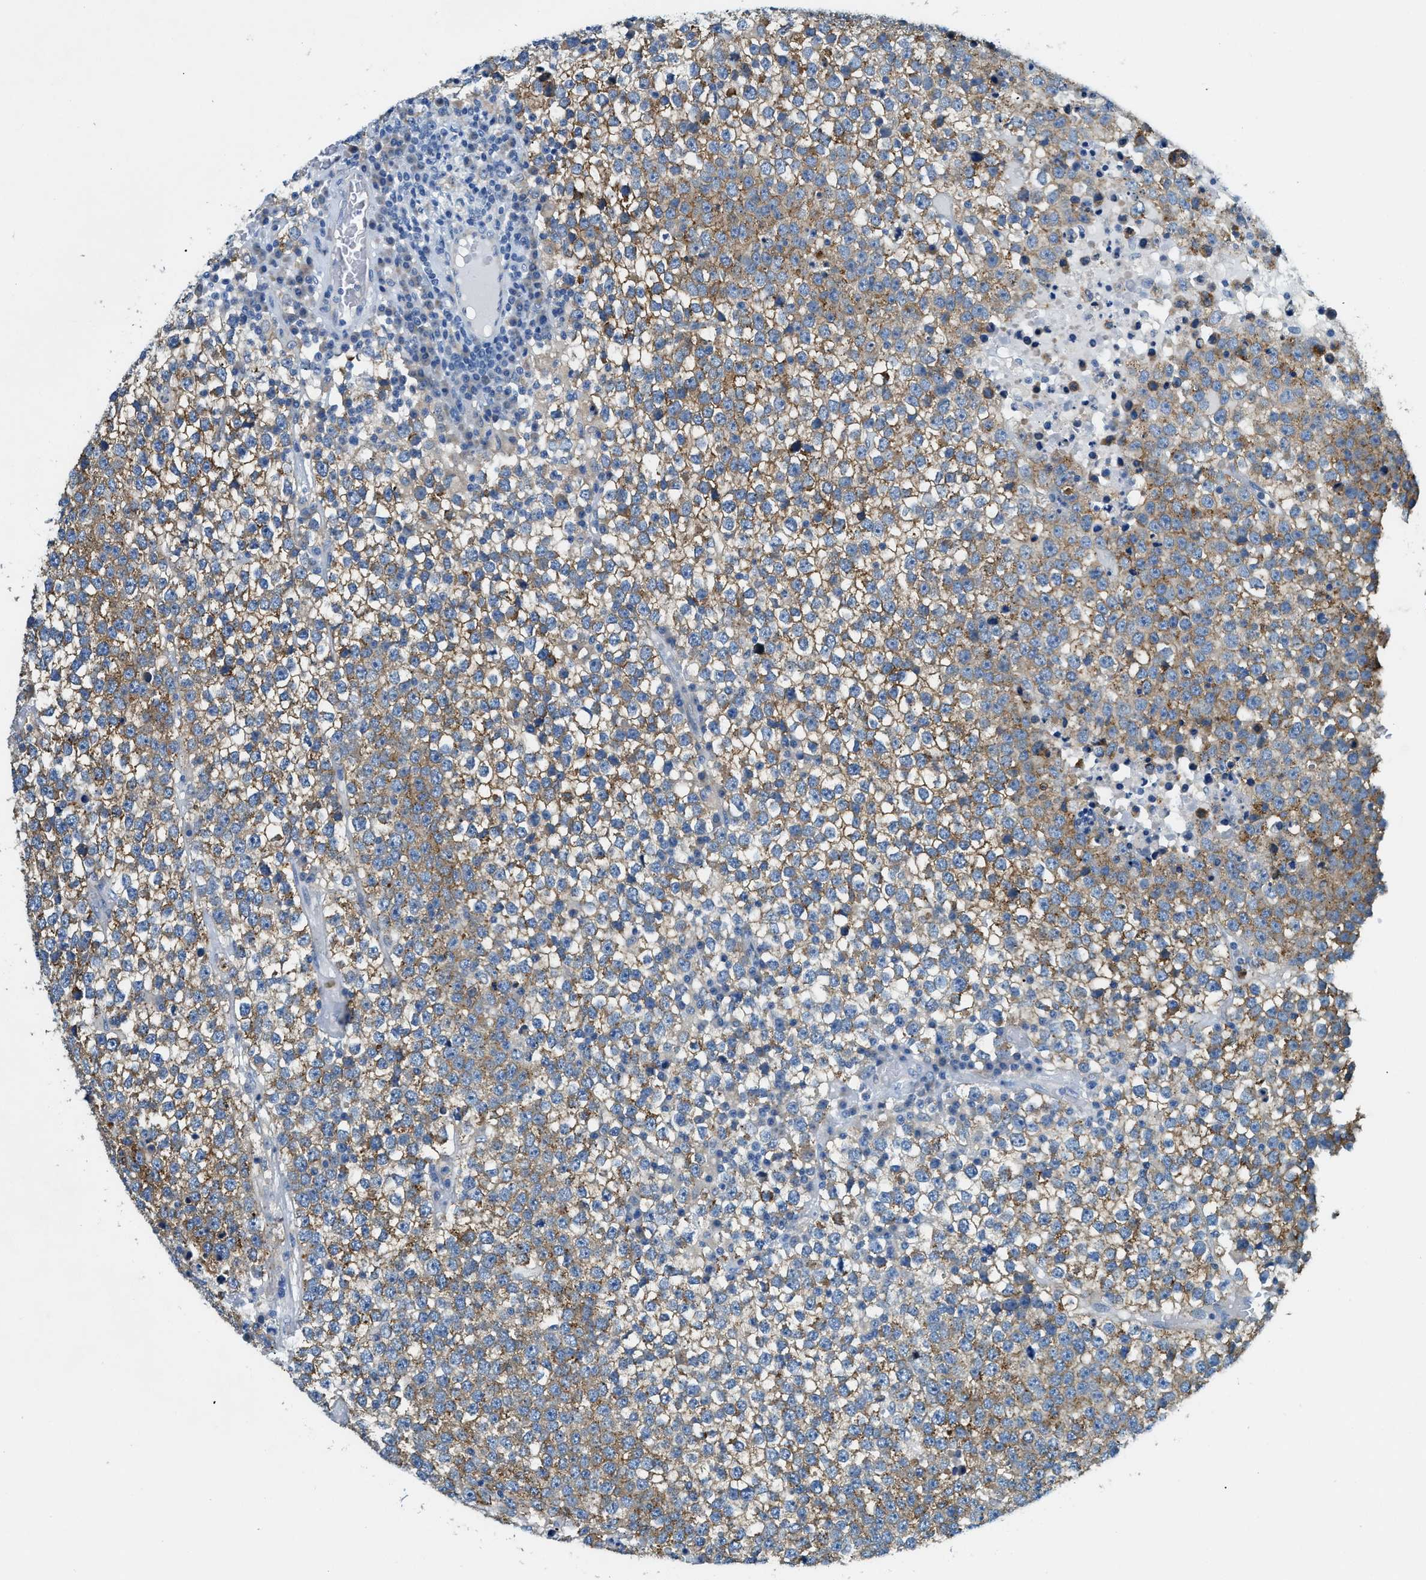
{"staining": {"intensity": "moderate", "quantity": ">75%", "location": "cytoplasmic/membranous"}, "tissue": "testis cancer", "cell_type": "Tumor cells", "image_type": "cancer", "snomed": [{"axis": "morphology", "description": "Seminoma, NOS"}, {"axis": "topography", "description": "Testis"}], "caption": "Immunohistochemistry (IHC) of human testis cancer (seminoma) shows medium levels of moderate cytoplasmic/membranous positivity in approximately >75% of tumor cells. (IHC, brightfield microscopy, high magnification).", "gene": "ZDHHC13", "patient": {"sex": "male", "age": 65}}